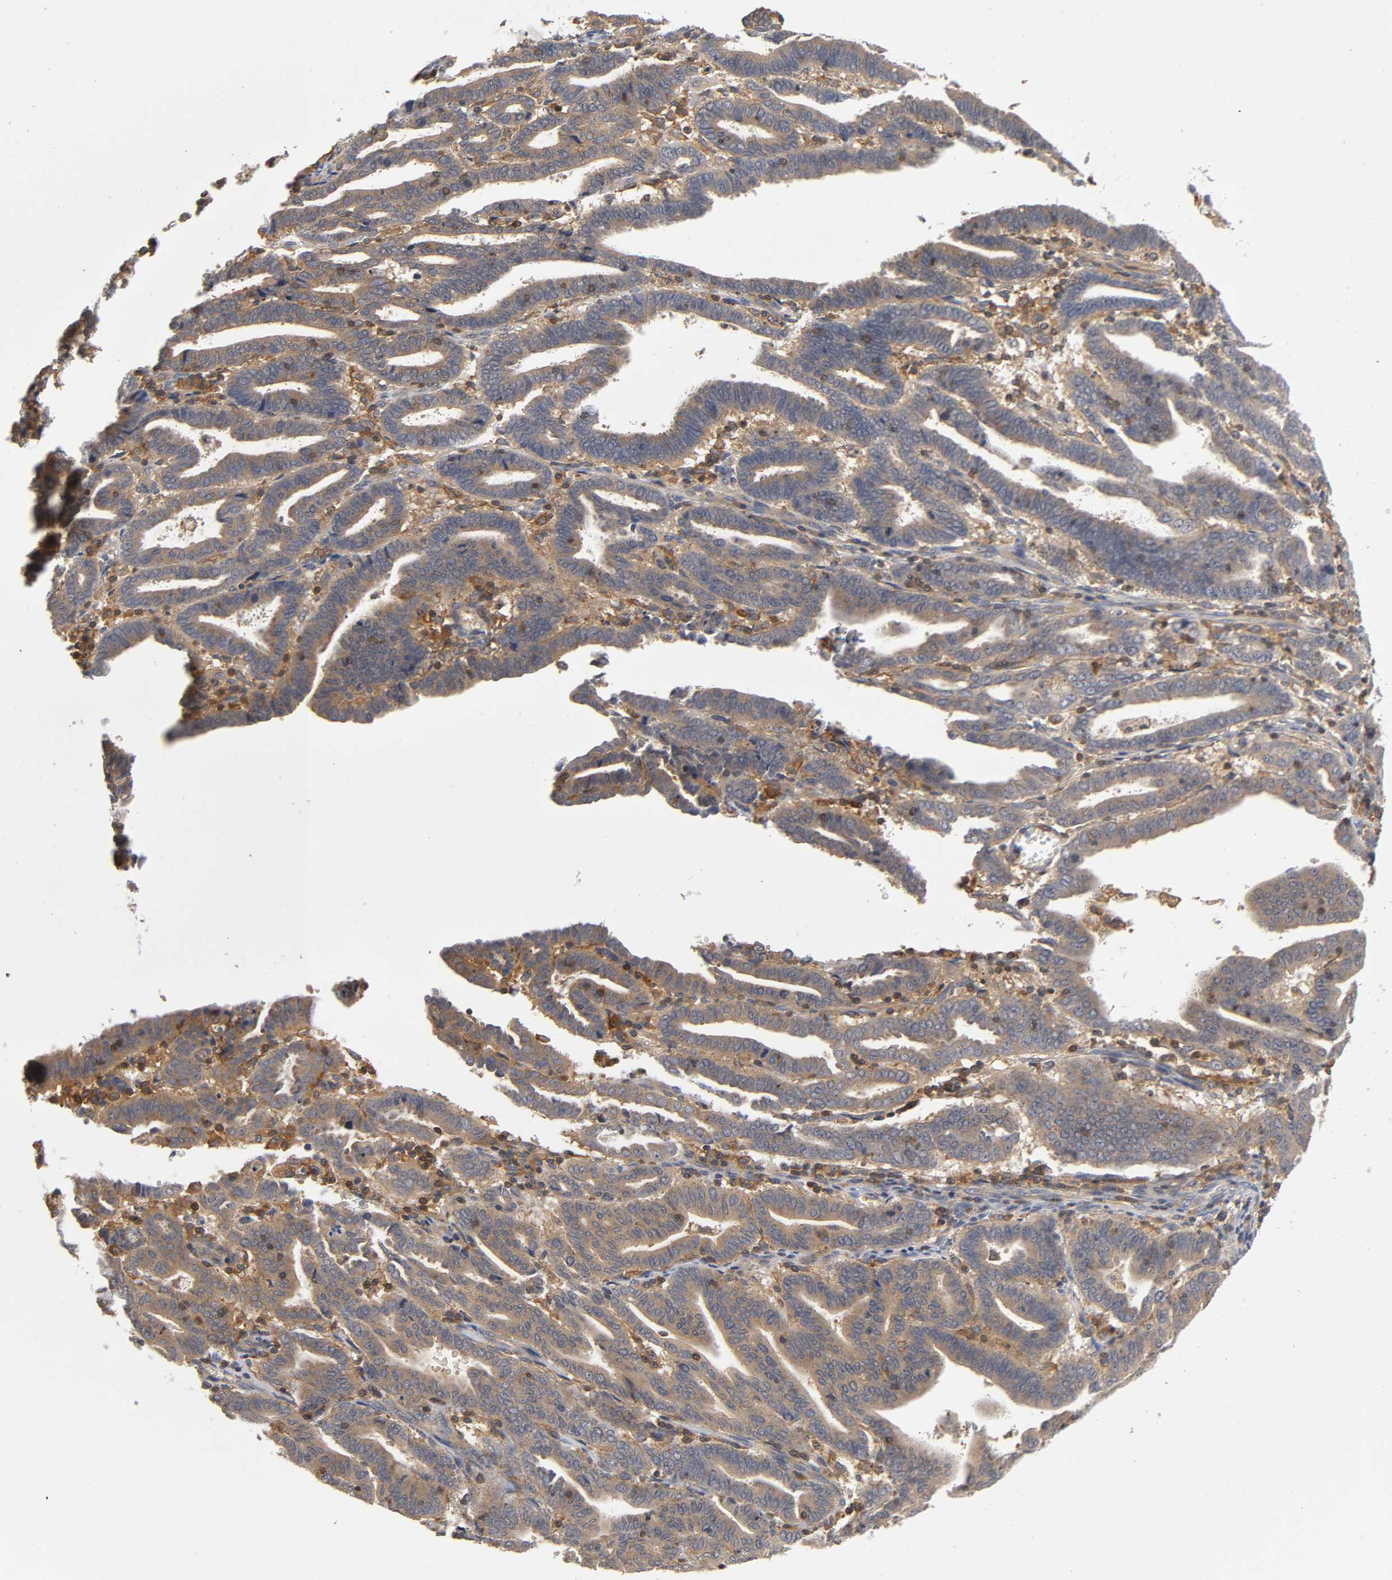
{"staining": {"intensity": "moderate", "quantity": ">75%", "location": "cytoplasmic/membranous"}, "tissue": "endometrial cancer", "cell_type": "Tumor cells", "image_type": "cancer", "snomed": [{"axis": "morphology", "description": "Adenocarcinoma, NOS"}, {"axis": "topography", "description": "Uterus"}], "caption": "Adenocarcinoma (endometrial) stained with a protein marker shows moderate staining in tumor cells.", "gene": "ACTR2", "patient": {"sex": "female", "age": 83}}